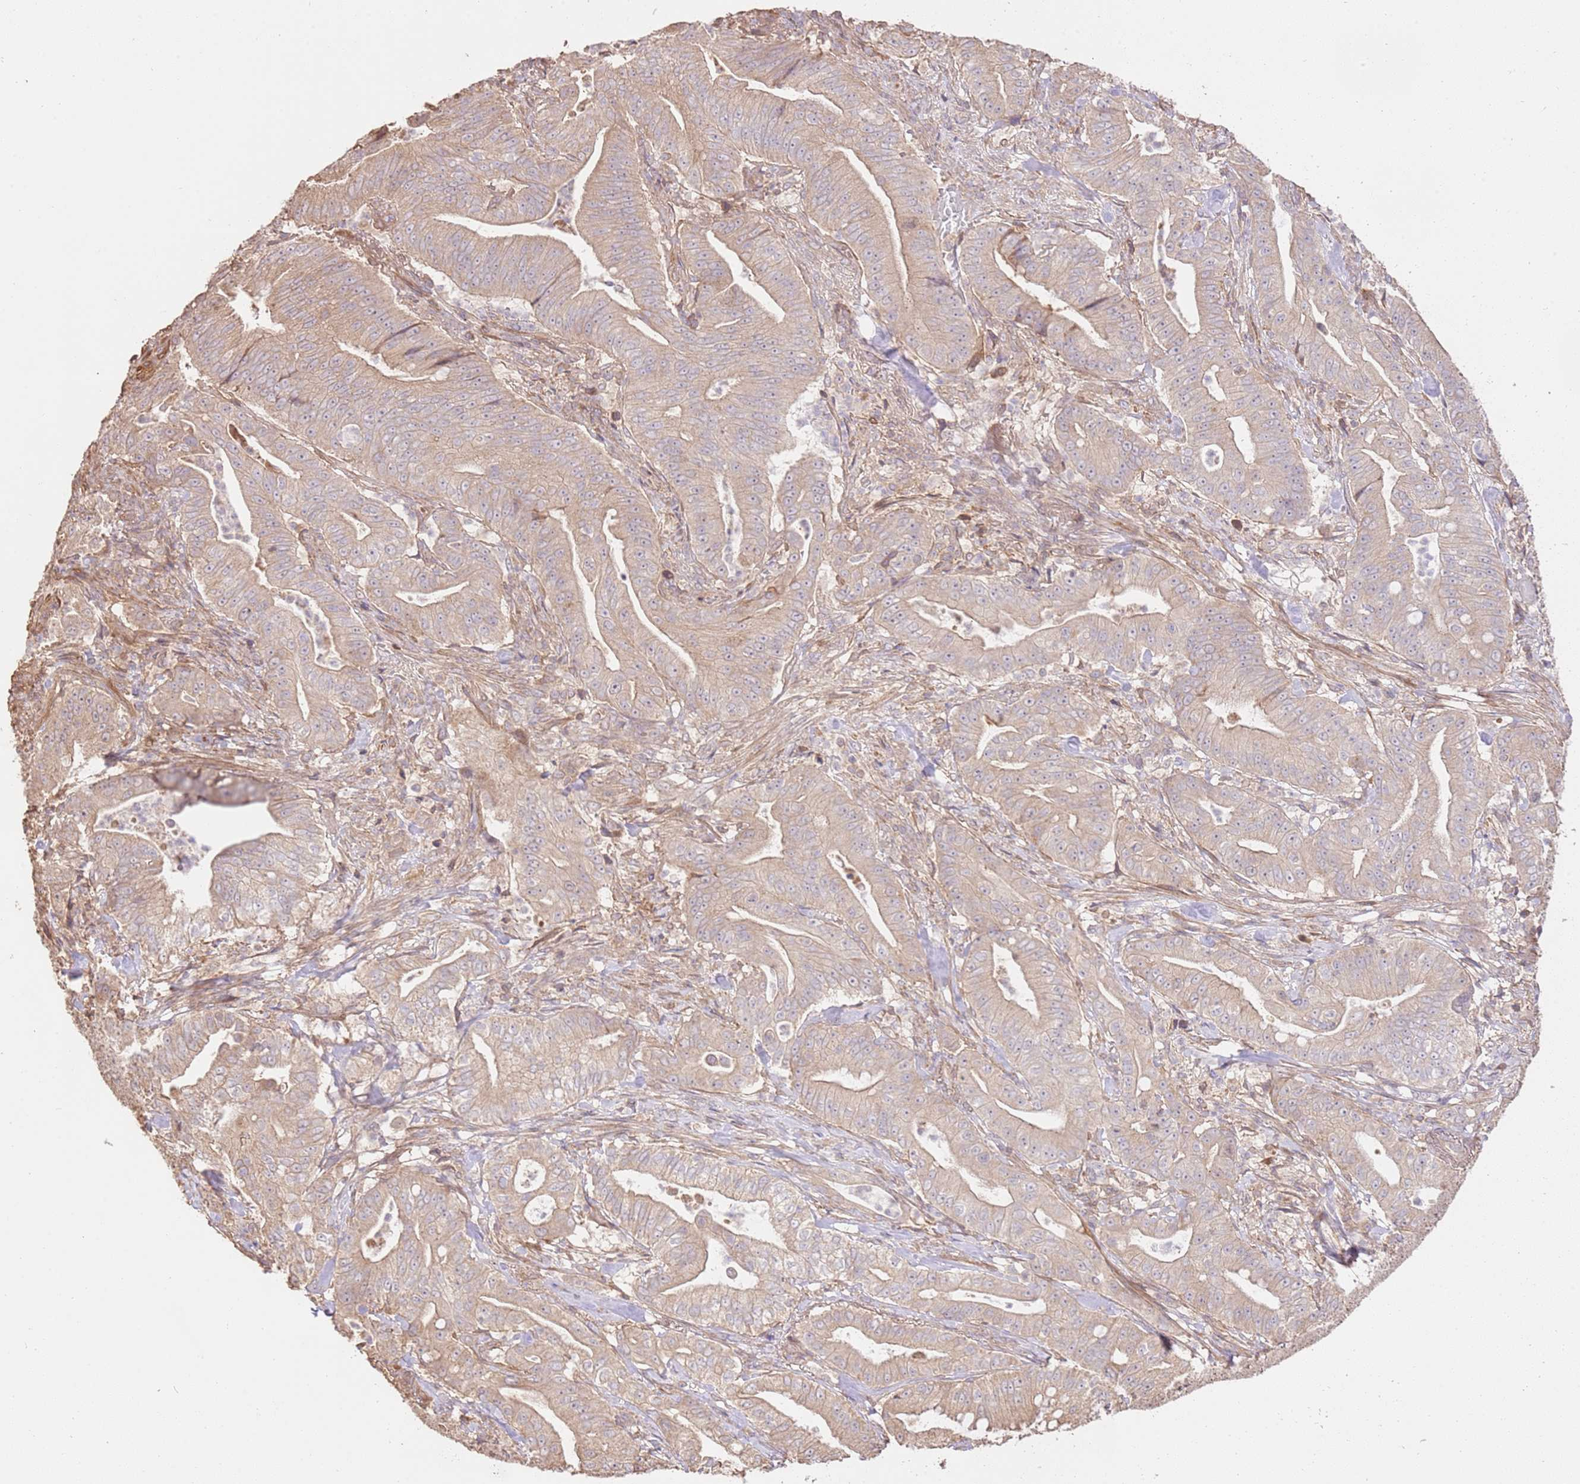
{"staining": {"intensity": "weak", "quantity": "25%-75%", "location": "cytoplasmic/membranous"}, "tissue": "pancreatic cancer", "cell_type": "Tumor cells", "image_type": "cancer", "snomed": [{"axis": "morphology", "description": "Adenocarcinoma, NOS"}, {"axis": "topography", "description": "Pancreas"}], "caption": "Pancreatic cancer (adenocarcinoma) tissue demonstrates weak cytoplasmic/membranous expression in approximately 25%-75% of tumor cells", "gene": "CEP55", "patient": {"sex": "male", "age": 71}}